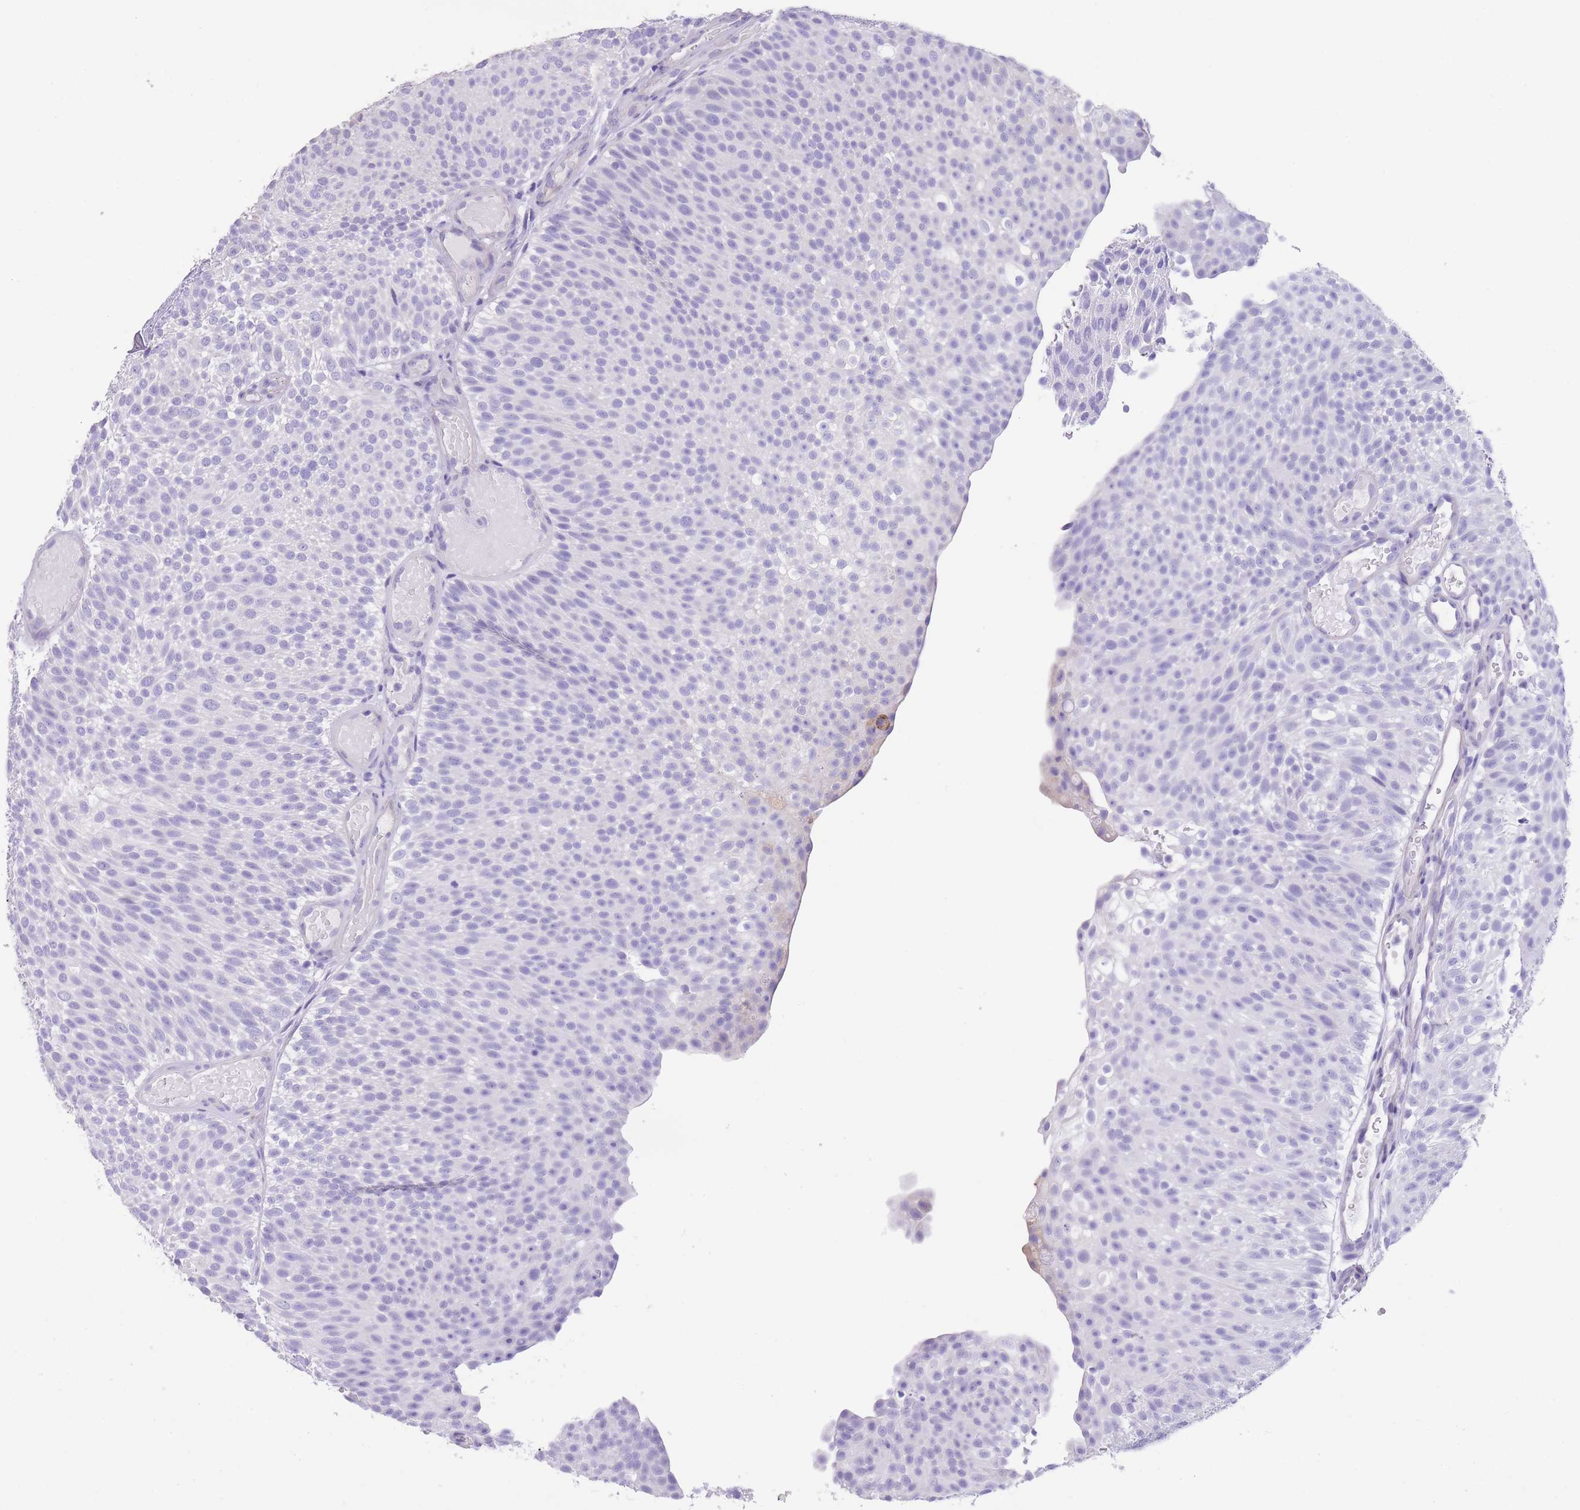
{"staining": {"intensity": "negative", "quantity": "none", "location": "none"}, "tissue": "urothelial cancer", "cell_type": "Tumor cells", "image_type": "cancer", "snomed": [{"axis": "morphology", "description": "Urothelial carcinoma, Low grade"}, {"axis": "topography", "description": "Urinary bladder"}], "caption": "Human low-grade urothelial carcinoma stained for a protein using IHC exhibits no staining in tumor cells.", "gene": "RAI2", "patient": {"sex": "male", "age": 78}}